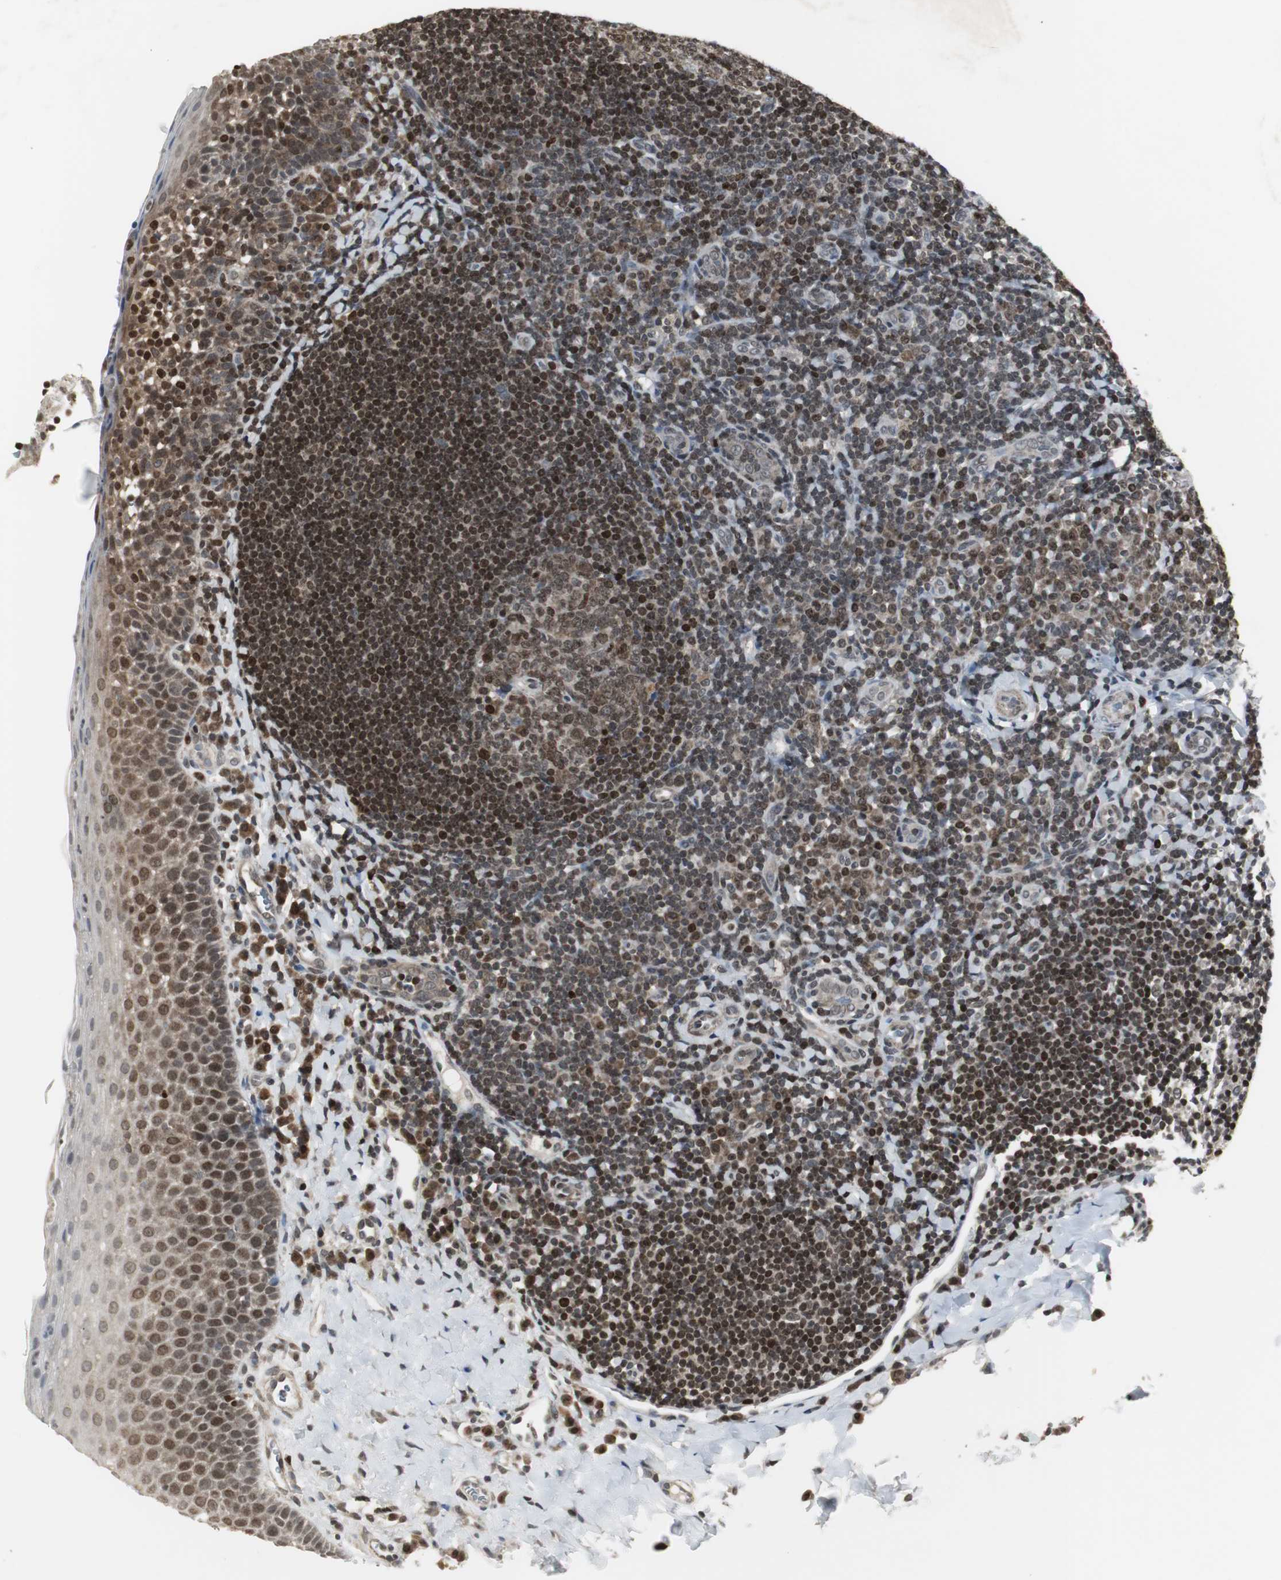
{"staining": {"intensity": "strong", "quantity": ">75%", "location": "nuclear"}, "tissue": "tonsil", "cell_type": "Germinal center cells", "image_type": "normal", "snomed": [{"axis": "morphology", "description": "Normal tissue, NOS"}, {"axis": "topography", "description": "Tonsil"}], "caption": "DAB (3,3'-diaminobenzidine) immunohistochemical staining of normal human tonsil shows strong nuclear protein staining in about >75% of germinal center cells.", "gene": "MPG", "patient": {"sex": "male", "age": 17}}